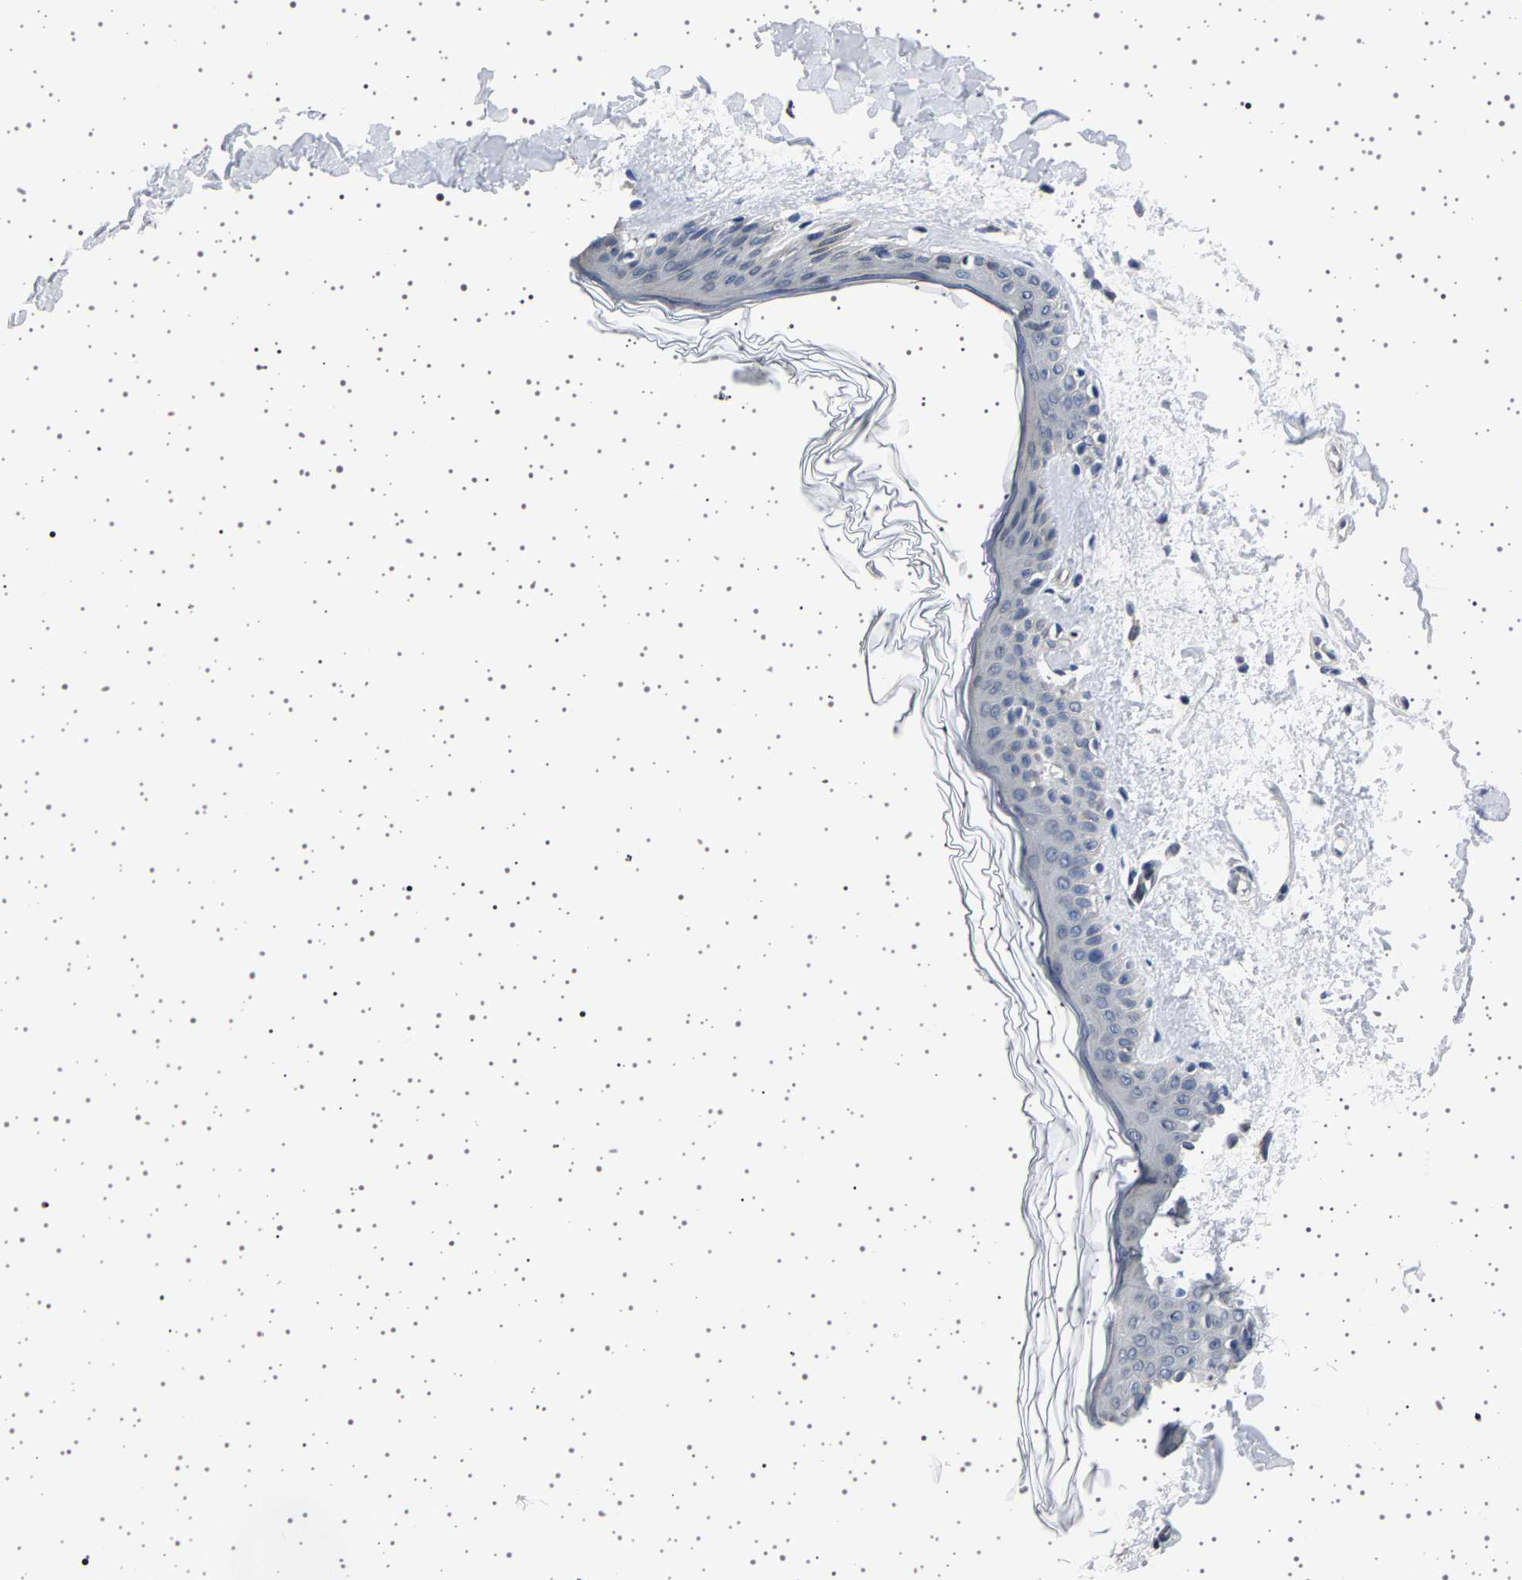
{"staining": {"intensity": "negative", "quantity": "none", "location": "none"}, "tissue": "skin", "cell_type": "Fibroblasts", "image_type": "normal", "snomed": [{"axis": "morphology", "description": "Normal tissue, NOS"}, {"axis": "topography", "description": "Skin"}], "caption": "The immunohistochemistry histopathology image has no significant staining in fibroblasts of skin.", "gene": "IL10RB", "patient": {"sex": "female", "age": 41}}